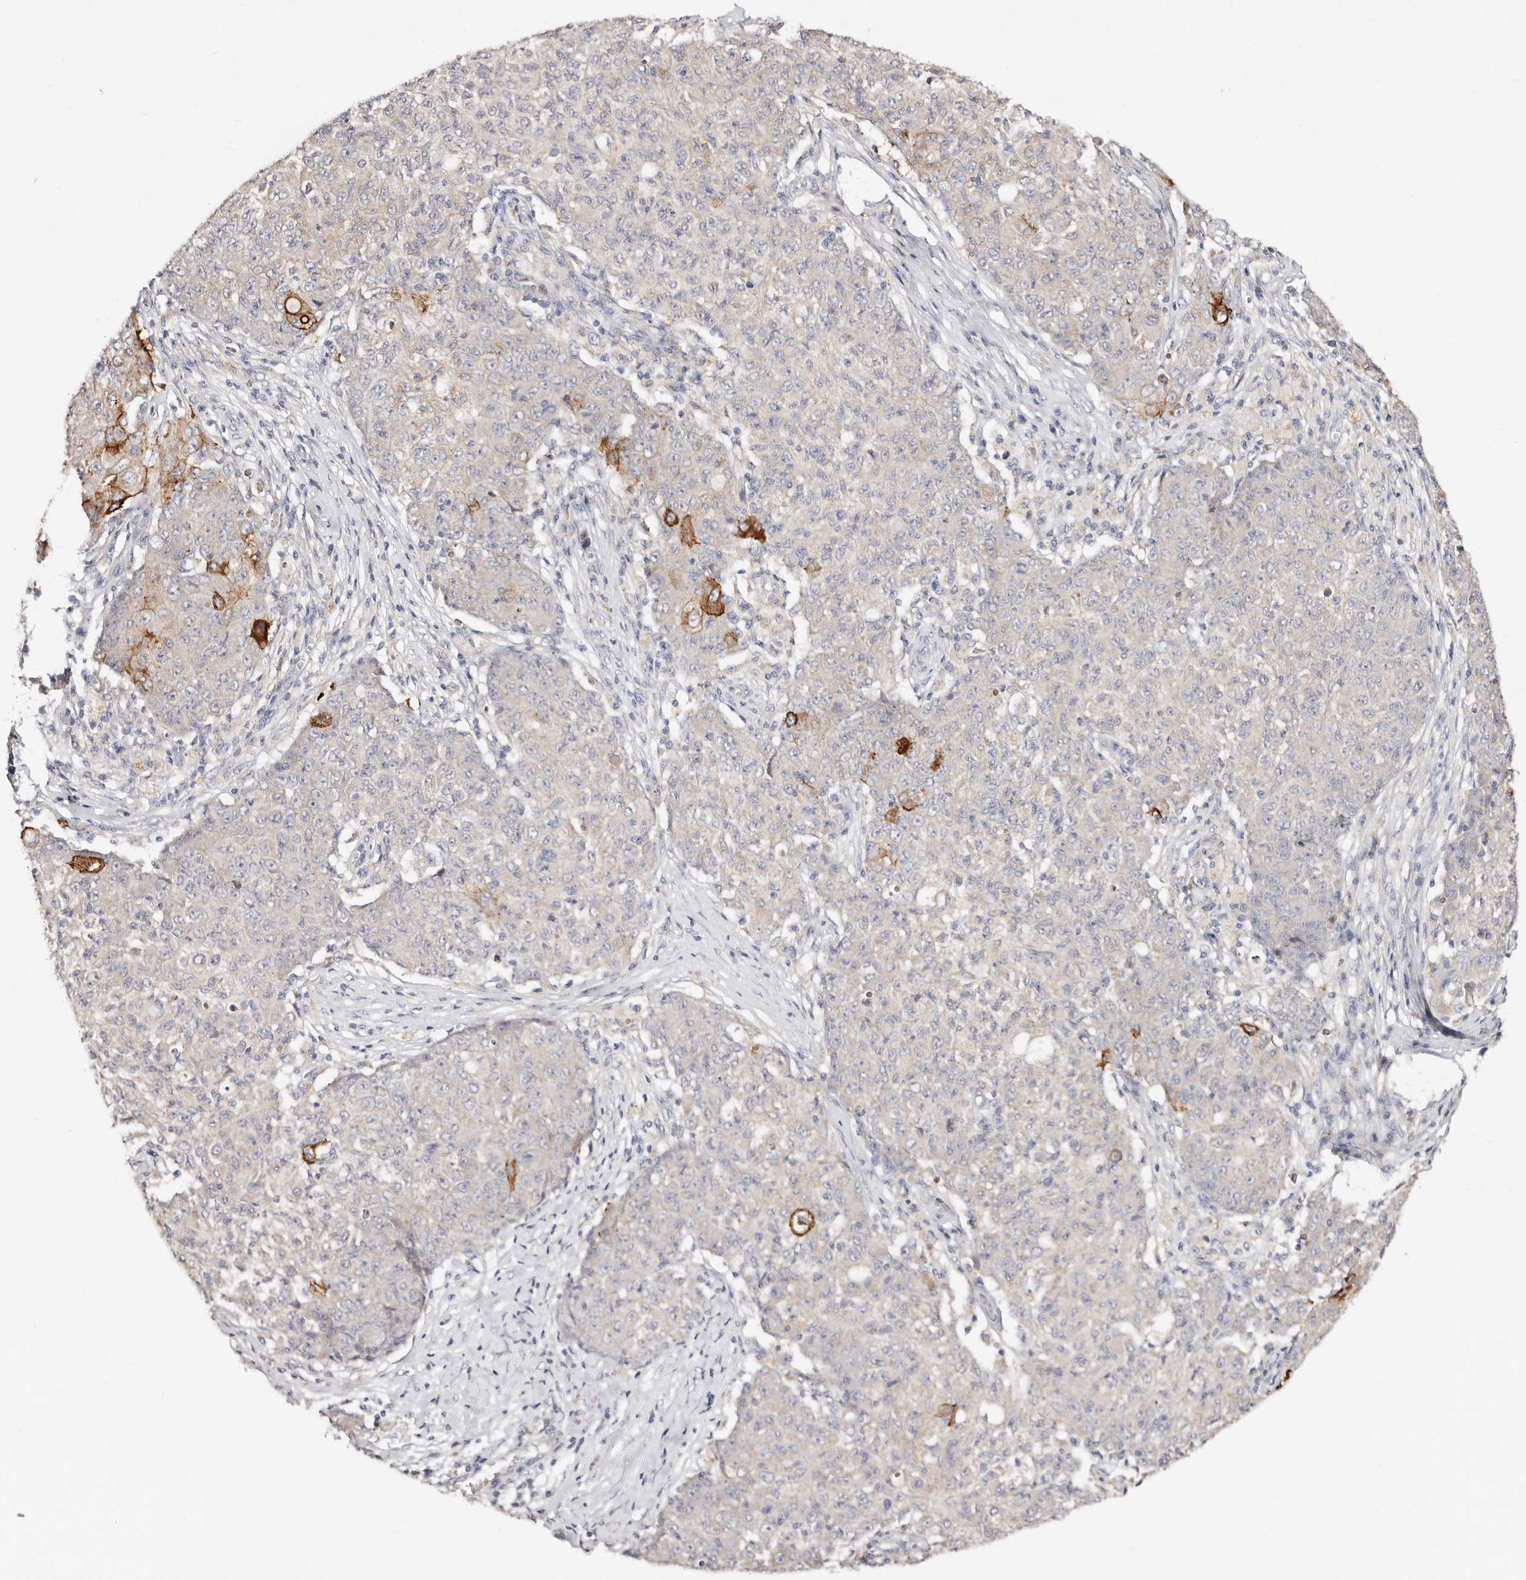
{"staining": {"intensity": "moderate", "quantity": "<25%", "location": "cytoplasmic/membranous"}, "tissue": "ovarian cancer", "cell_type": "Tumor cells", "image_type": "cancer", "snomed": [{"axis": "morphology", "description": "Carcinoma, endometroid"}, {"axis": "topography", "description": "Ovary"}], "caption": "Ovarian cancer (endometroid carcinoma) stained with immunohistochemistry demonstrates moderate cytoplasmic/membranous expression in about <25% of tumor cells.", "gene": "VIPAS39", "patient": {"sex": "female", "age": 42}}